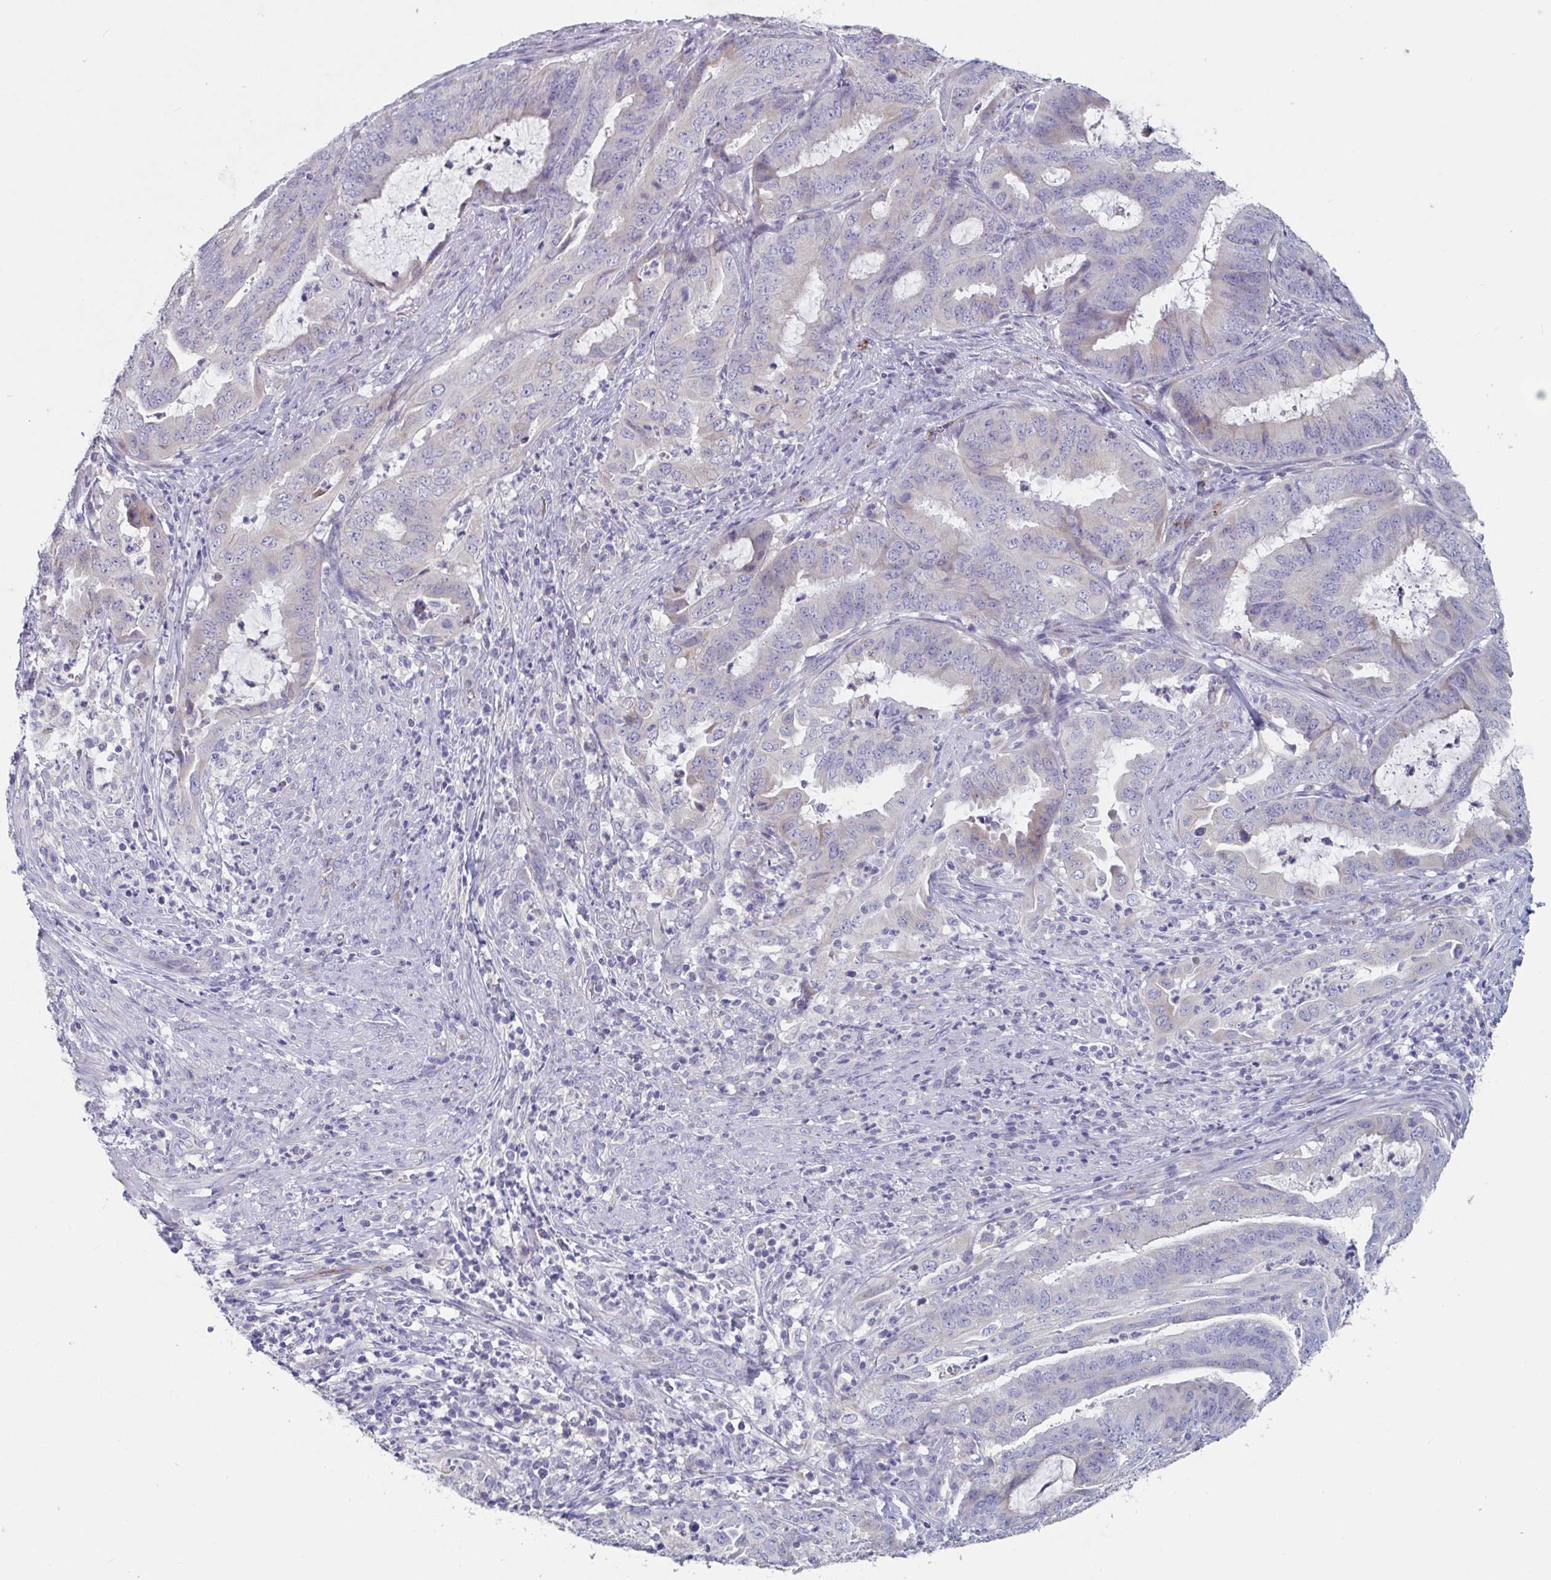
{"staining": {"intensity": "weak", "quantity": "<25%", "location": "cytoplasmic/membranous"}, "tissue": "endometrial cancer", "cell_type": "Tumor cells", "image_type": "cancer", "snomed": [{"axis": "morphology", "description": "Adenocarcinoma, NOS"}, {"axis": "topography", "description": "Endometrium"}], "caption": "Immunohistochemistry (IHC) image of endometrial cancer stained for a protein (brown), which exhibits no positivity in tumor cells.", "gene": "ABHD16A", "patient": {"sex": "female", "age": 51}}